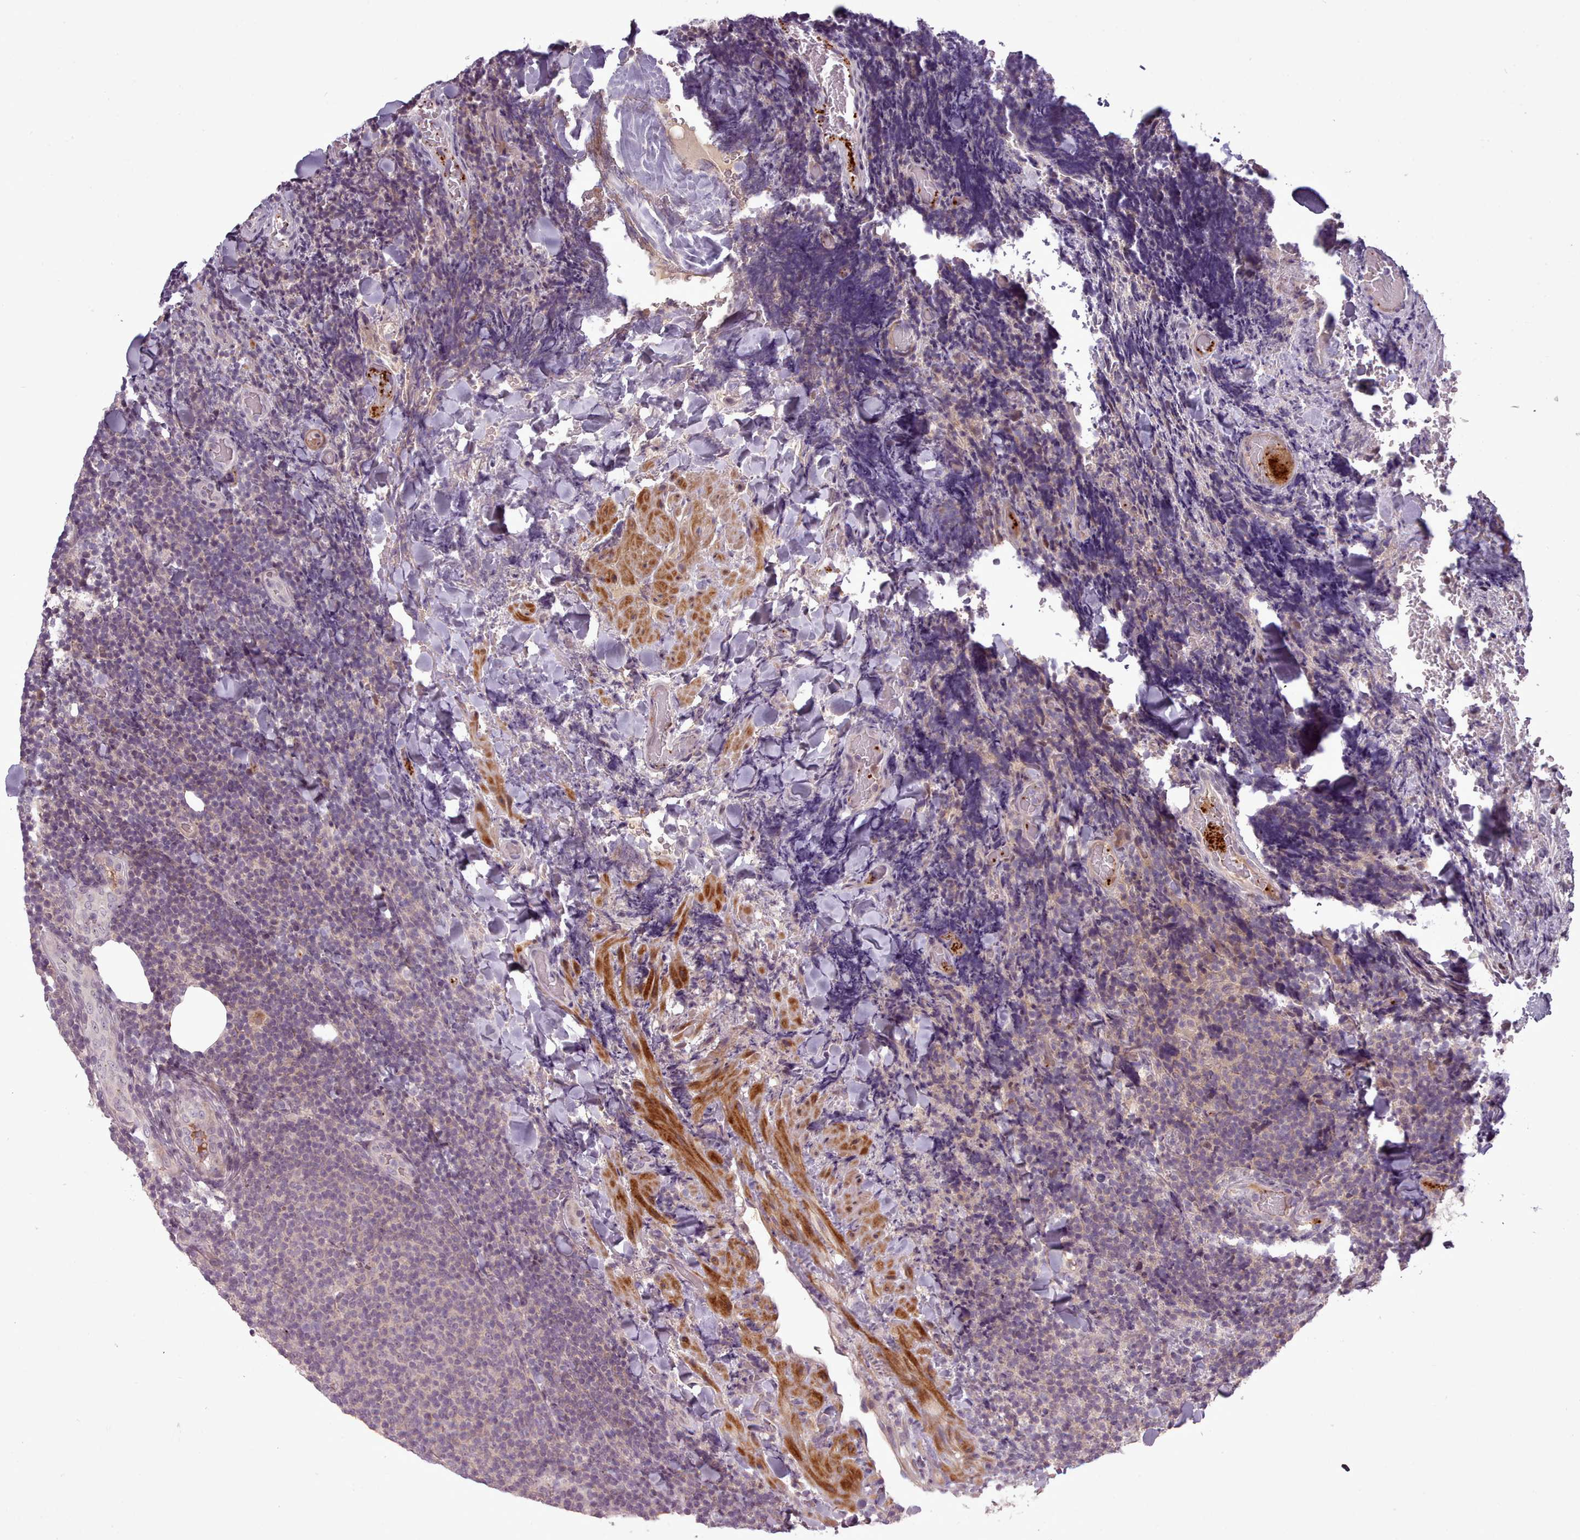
{"staining": {"intensity": "negative", "quantity": "none", "location": "none"}, "tissue": "lymphoma", "cell_type": "Tumor cells", "image_type": "cancer", "snomed": [{"axis": "morphology", "description": "Malignant lymphoma, non-Hodgkin's type, Low grade"}, {"axis": "topography", "description": "Lymph node"}], "caption": "A histopathology image of lymphoma stained for a protein reveals no brown staining in tumor cells.", "gene": "LEFTY2", "patient": {"sex": "male", "age": 66}}